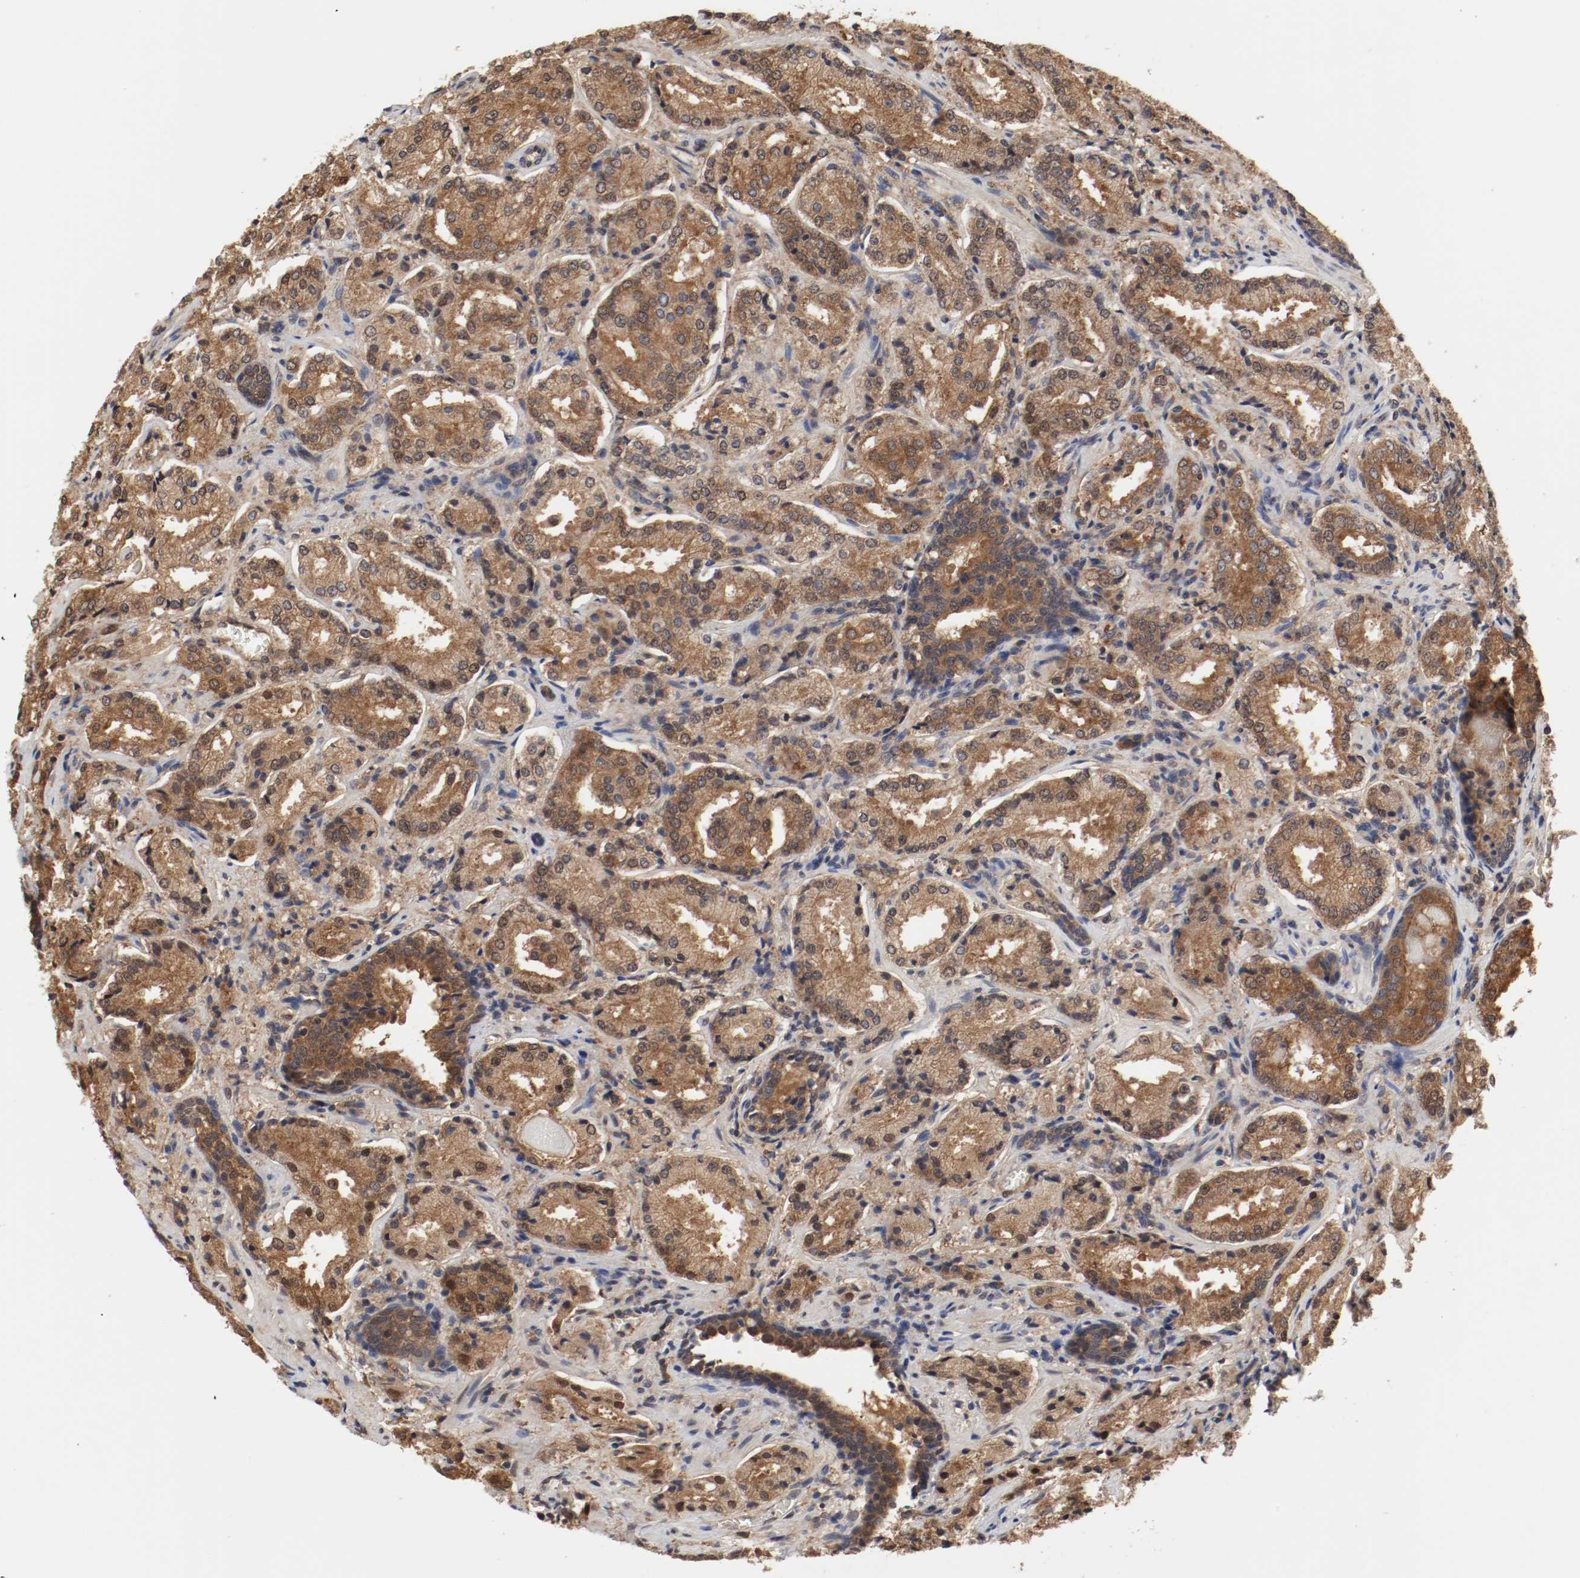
{"staining": {"intensity": "moderate", "quantity": ">75%", "location": "cytoplasmic/membranous,nuclear"}, "tissue": "prostate cancer", "cell_type": "Tumor cells", "image_type": "cancer", "snomed": [{"axis": "morphology", "description": "Adenocarcinoma, High grade"}, {"axis": "topography", "description": "Prostate"}], "caption": "Immunohistochemistry (IHC) image of adenocarcinoma (high-grade) (prostate) stained for a protein (brown), which exhibits medium levels of moderate cytoplasmic/membranous and nuclear positivity in about >75% of tumor cells.", "gene": "AFG3L2", "patient": {"sex": "male", "age": 58}}